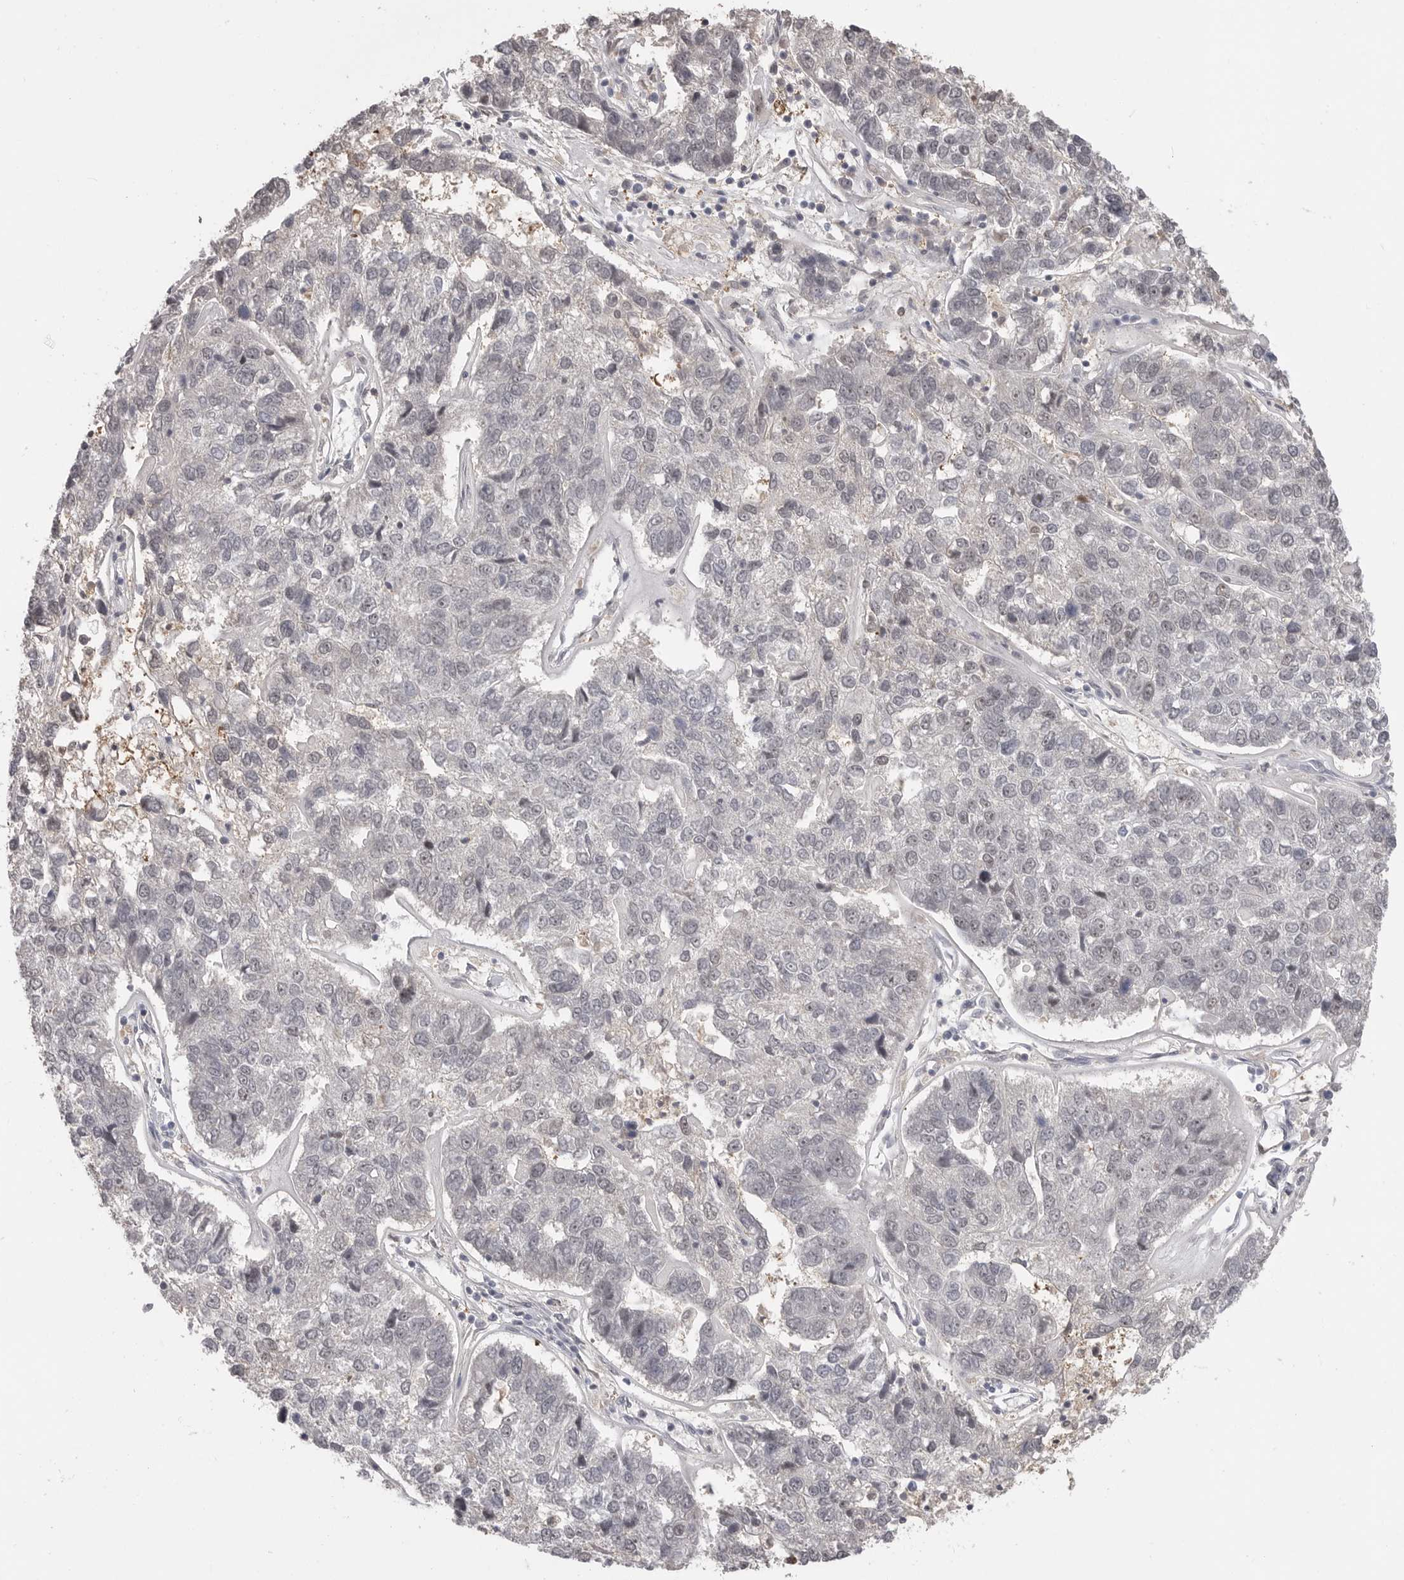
{"staining": {"intensity": "negative", "quantity": "none", "location": "none"}, "tissue": "pancreatic cancer", "cell_type": "Tumor cells", "image_type": "cancer", "snomed": [{"axis": "morphology", "description": "Adenocarcinoma, NOS"}, {"axis": "topography", "description": "Pancreas"}], "caption": "The photomicrograph shows no significant staining in tumor cells of pancreatic cancer. (DAB (3,3'-diaminobenzidine) immunohistochemistry (IHC), high magnification).", "gene": "PLEKHF1", "patient": {"sex": "female", "age": 61}}